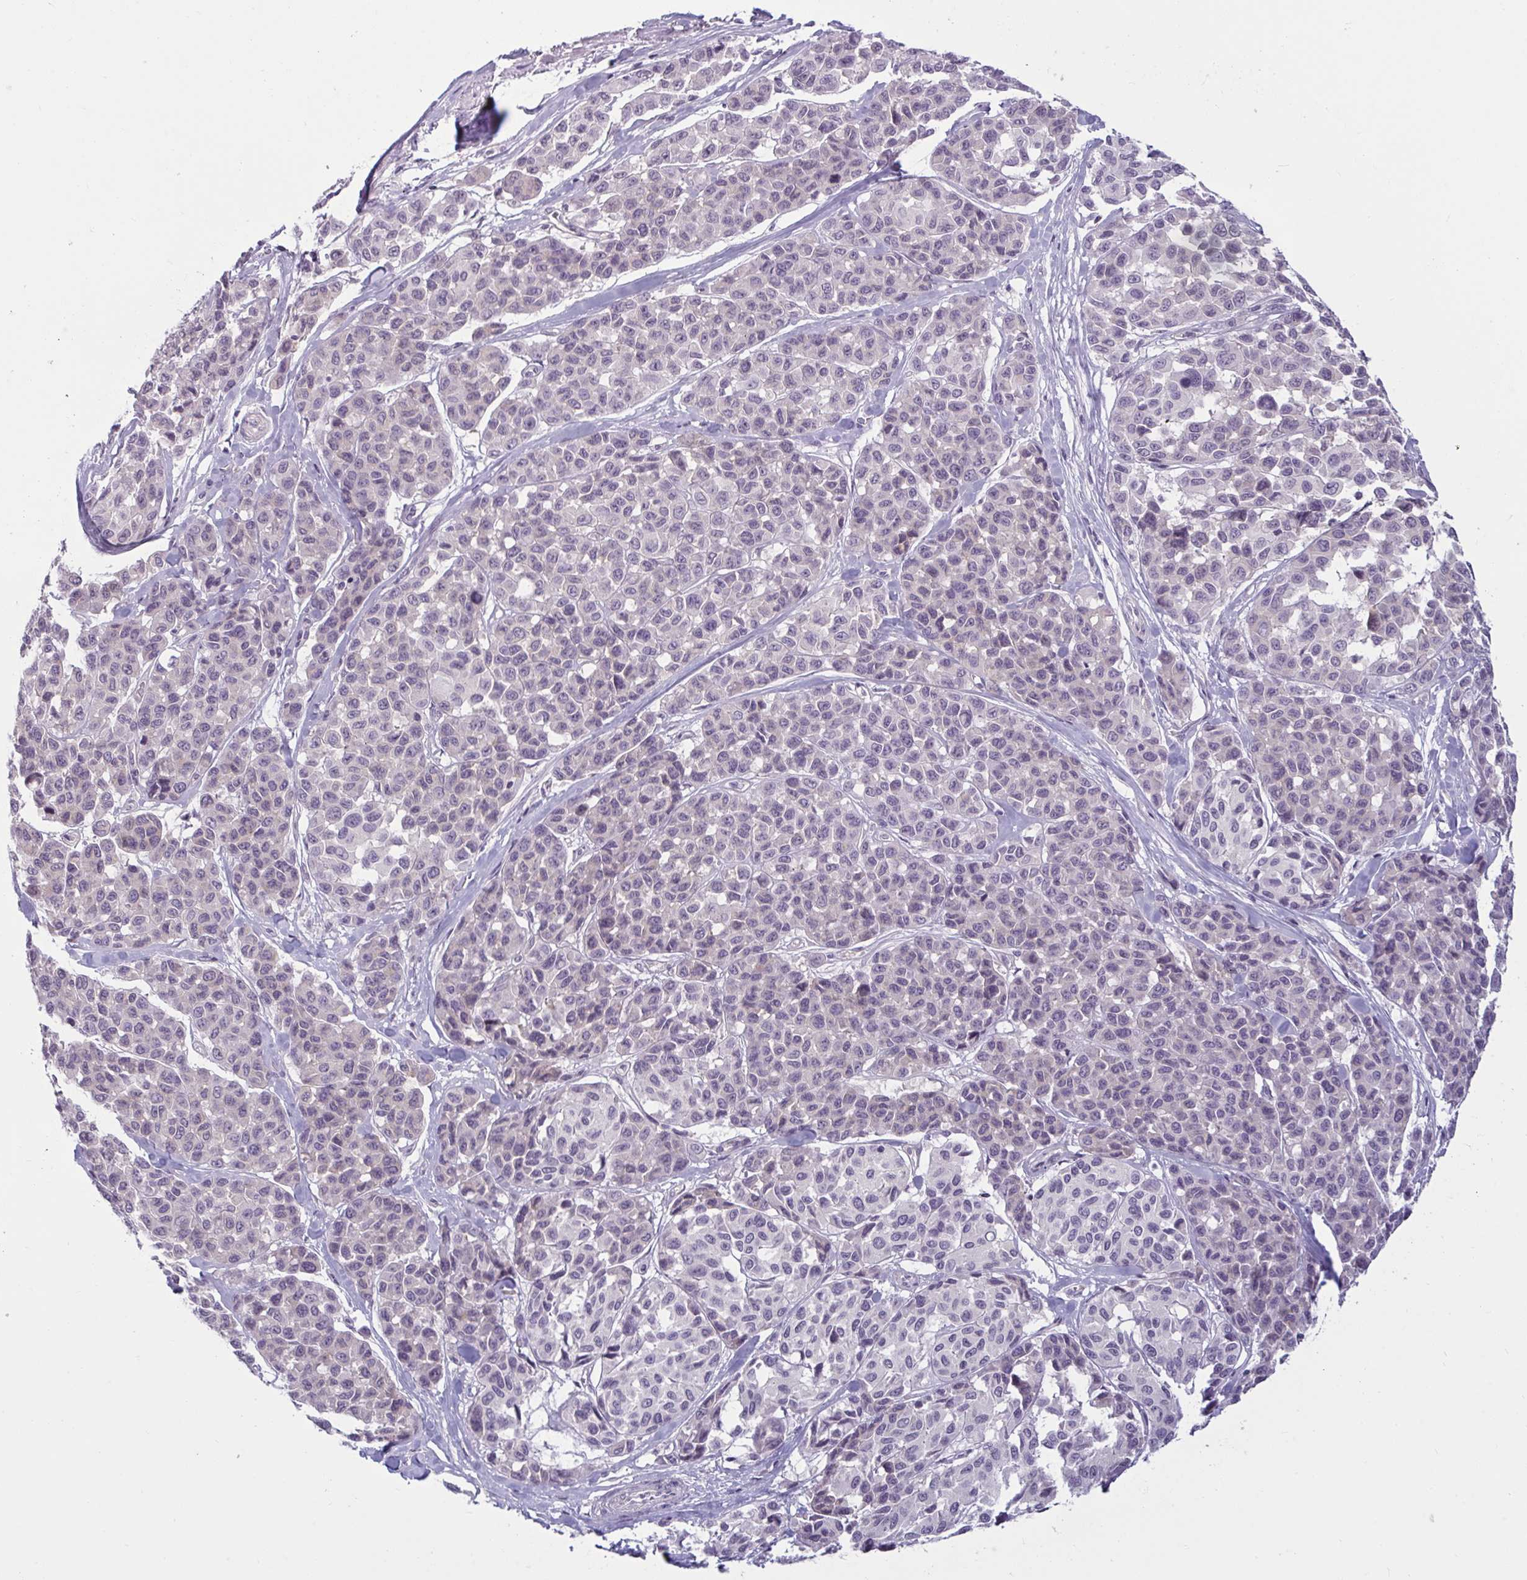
{"staining": {"intensity": "negative", "quantity": "none", "location": "none"}, "tissue": "melanoma", "cell_type": "Tumor cells", "image_type": "cancer", "snomed": [{"axis": "morphology", "description": "Malignant melanoma, NOS"}, {"axis": "topography", "description": "Skin"}], "caption": "This is a photomicrograph of immunohistochemistry staining of melanoma, which shows no staining in tumor cells. (DAB immunohistochemistry, high magnification).", "gene": "TBC1D4", "patient": {"sex": "female", "age": 66}}